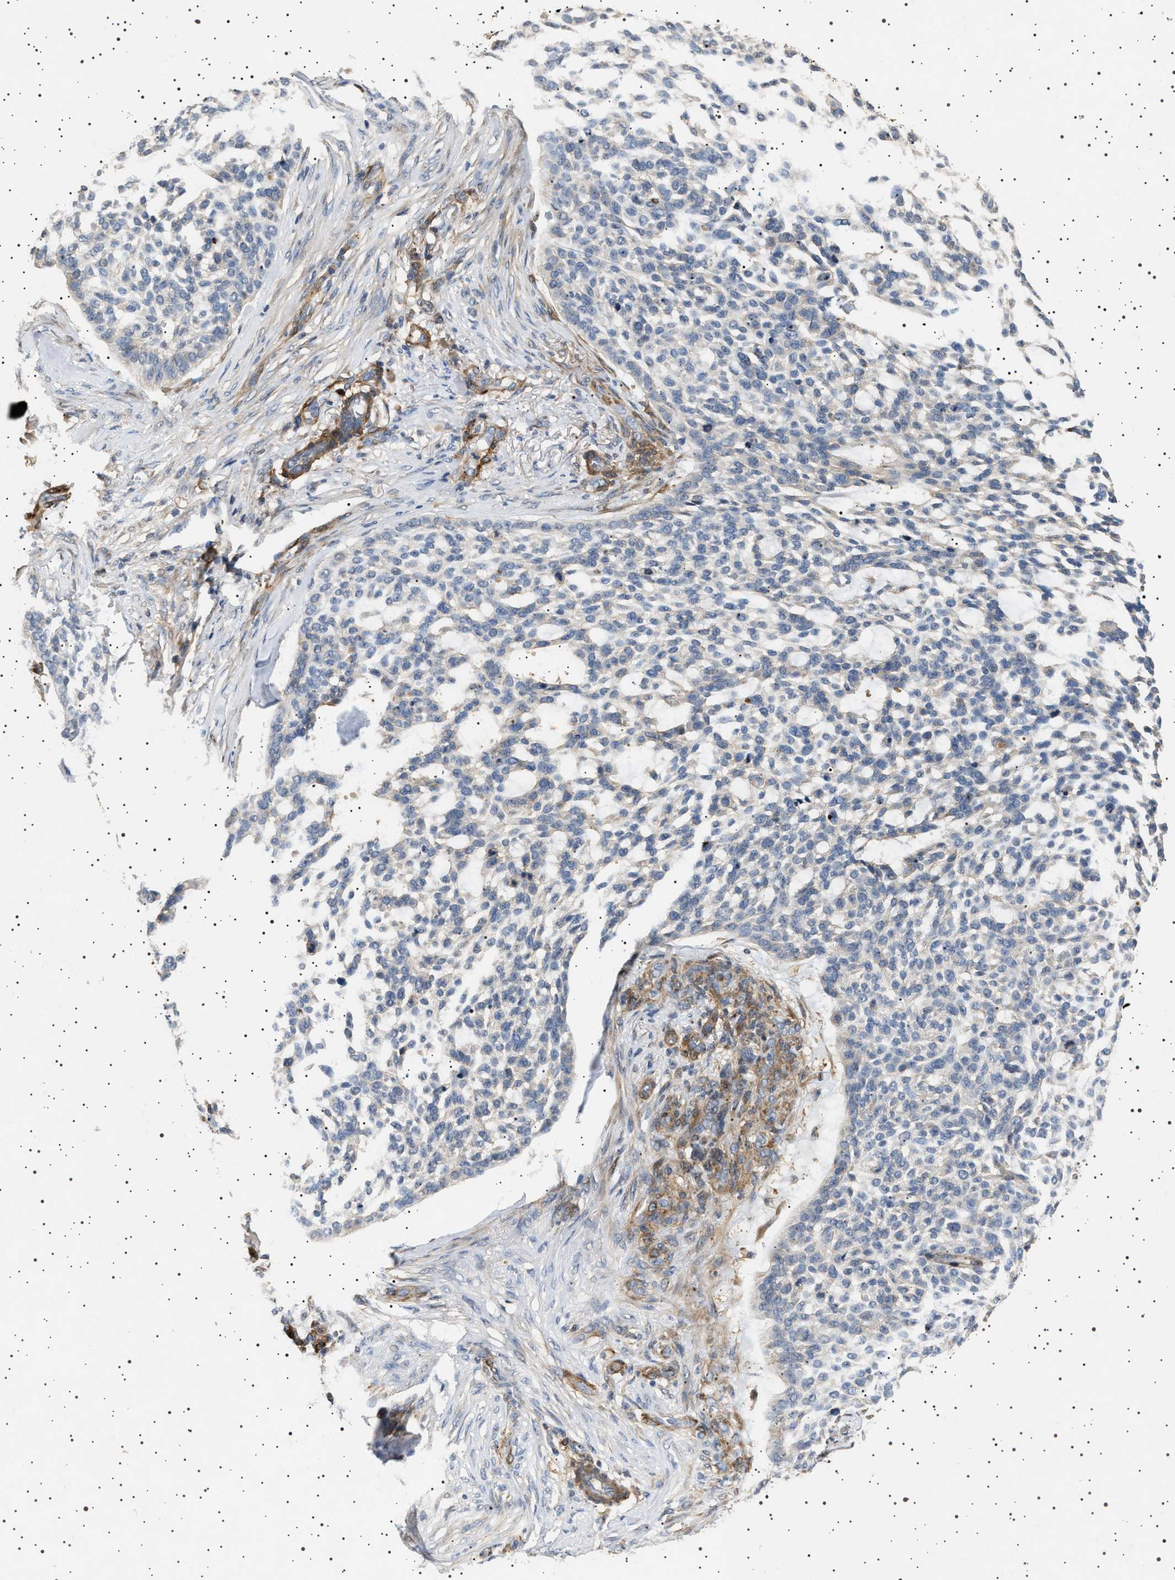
{"staining": {"intensity": "negative", "quantity": "none", "location": "none"}, "tissue": "skin cancer", "cell_type": "Tumor cells", "image_type": "cancer", "snomed": [{"axis": "morphology", "description": "Basal cell carcinoma"}, {"axis": "topography", "description": "Skin"}], "caption": "Immunohistochemical staining of skin cancer demonstrates no significant positivity in tumor cells.", "gene": "GUCY1B1", "patient": {"sex": "female", "age": 64}}